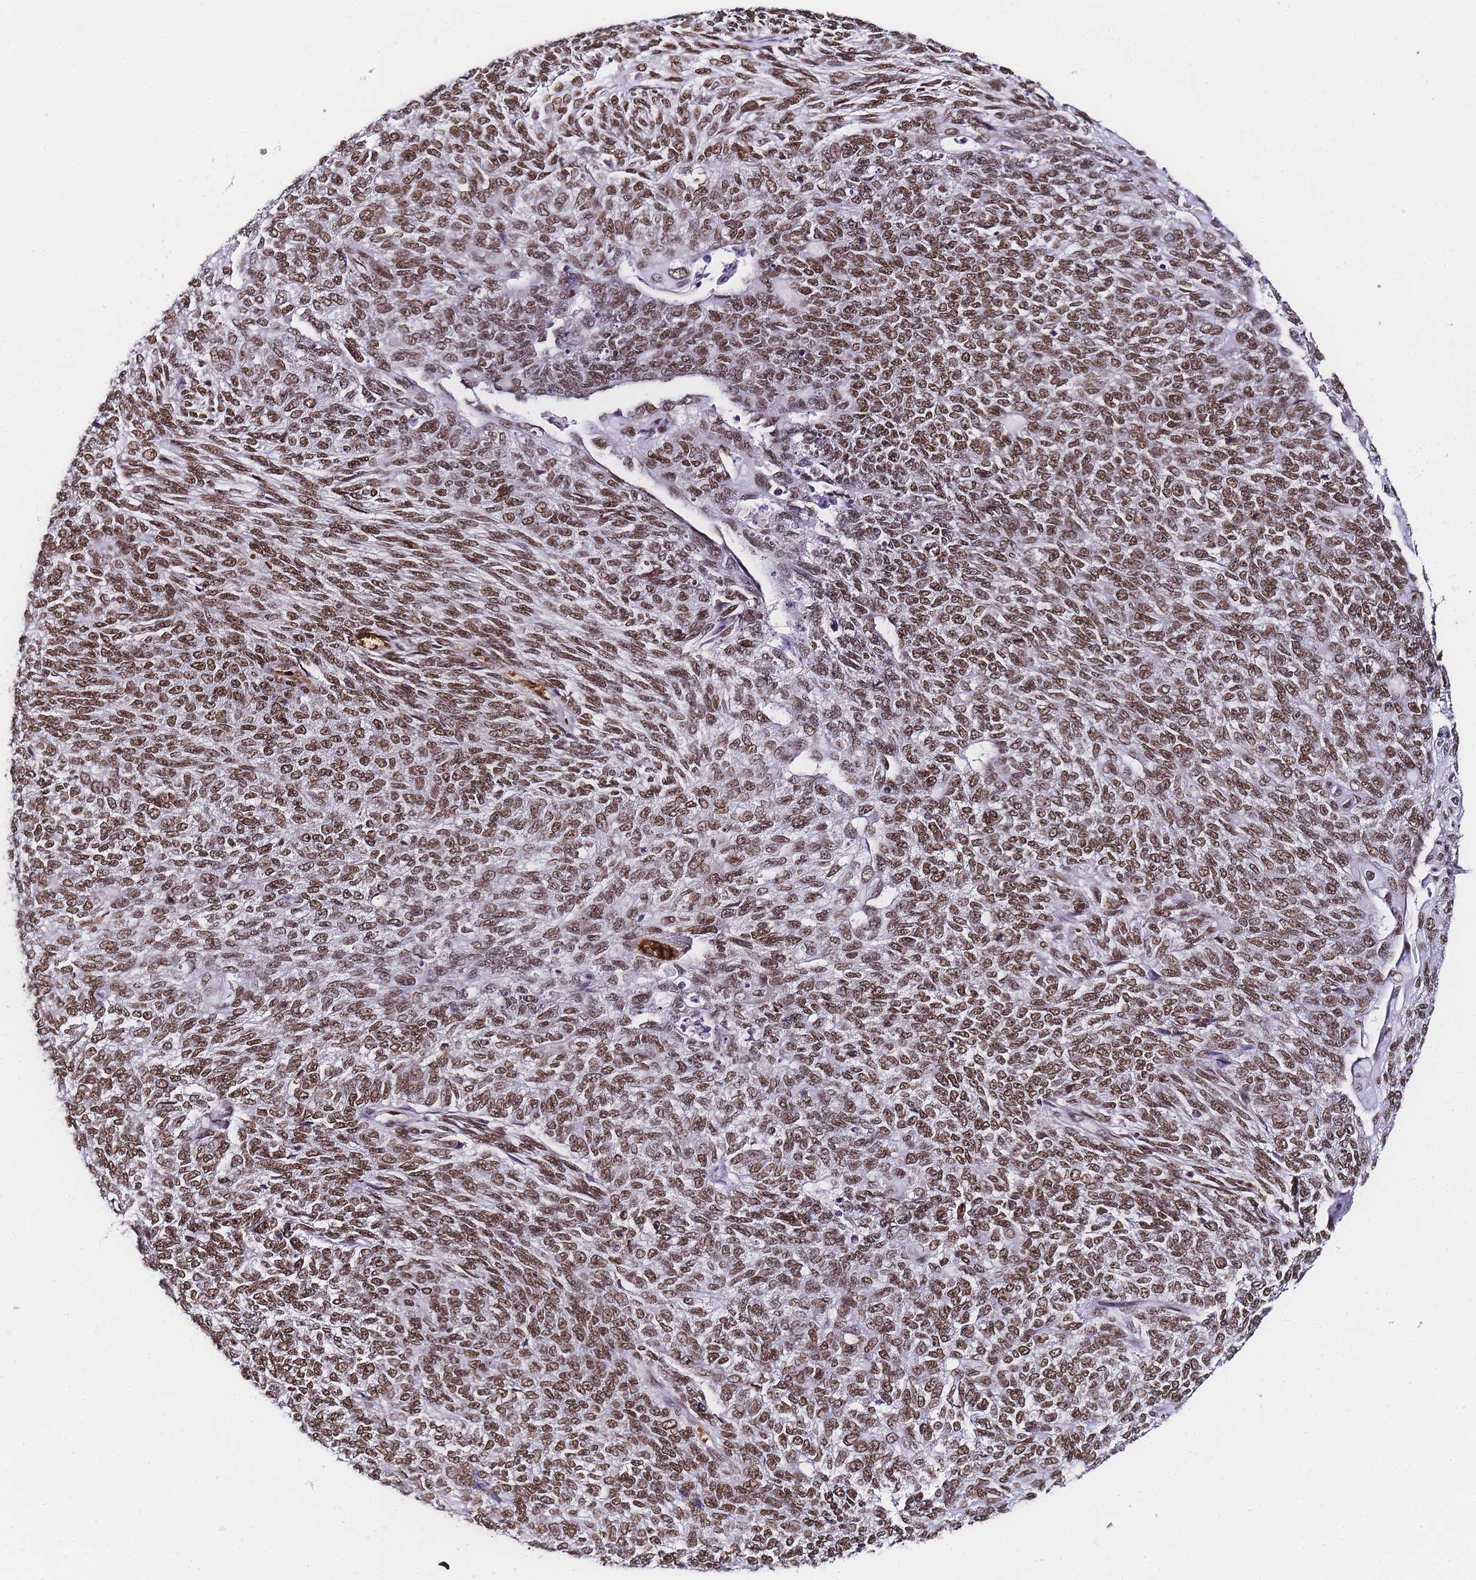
{"staining": {"intensity": "moderate", "quantity": ">75%", "location": "nuclear"}, "tissue": "endometrial cancer", "cell_type": "Tumor cells", "image_type": "cancer", "snomed": [{"axis": "morphology", "description": "Adenocarcinoma, NOS"}, {"axis": "topography", "description": "Endometrium"}], "caption": "This image exhibits immunohistochemistry (IHC) staining of endometrial cancer (adenocarcinoma), with medium moderate nuclear staining in approximately >75% of tumor cells.", "gene": "POLR1A", "patient": {"sex": "female", "age": 32}}